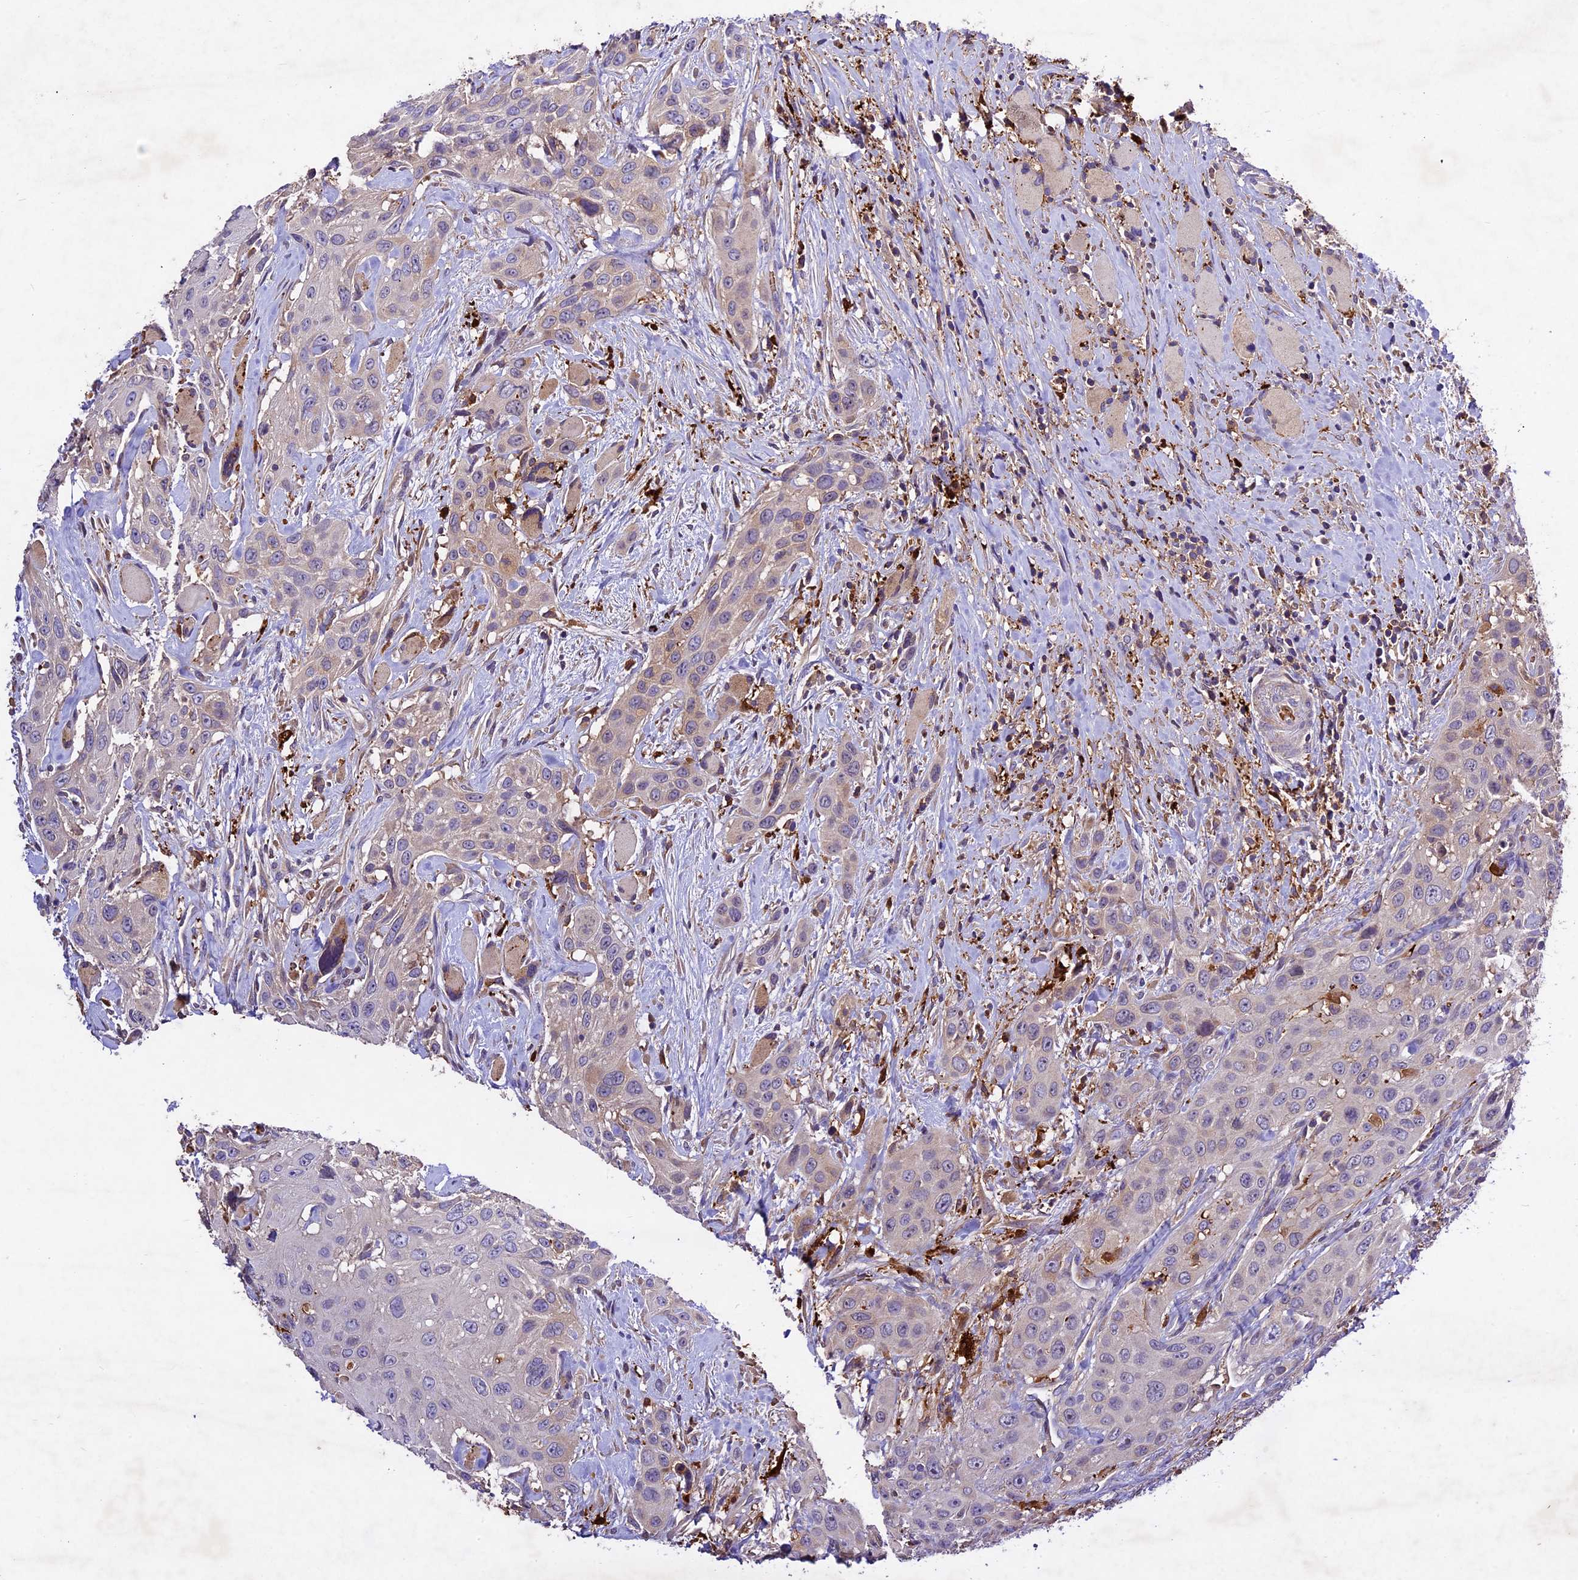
{"staining": {"intensity": "weak", "quantity": "<25%", "location": "cytoplasmic/membranous"}, "tissue": "head and neck cancer", "cell_type": "Tumor cells", "image_type": "cancer", "snomed": [{"axis": "morphology", "description": "Squamous cell carcinoma, NOS"}, {"axis": "topography", "description": "Head-Neck"}], "caption": "Squamous cell carcinoma (head and neck) was stained to show a protein in brown. There is no significant expression in tumor cells.", "gene": "CILP2", "patient": {"sex": "male", "age": 81}}